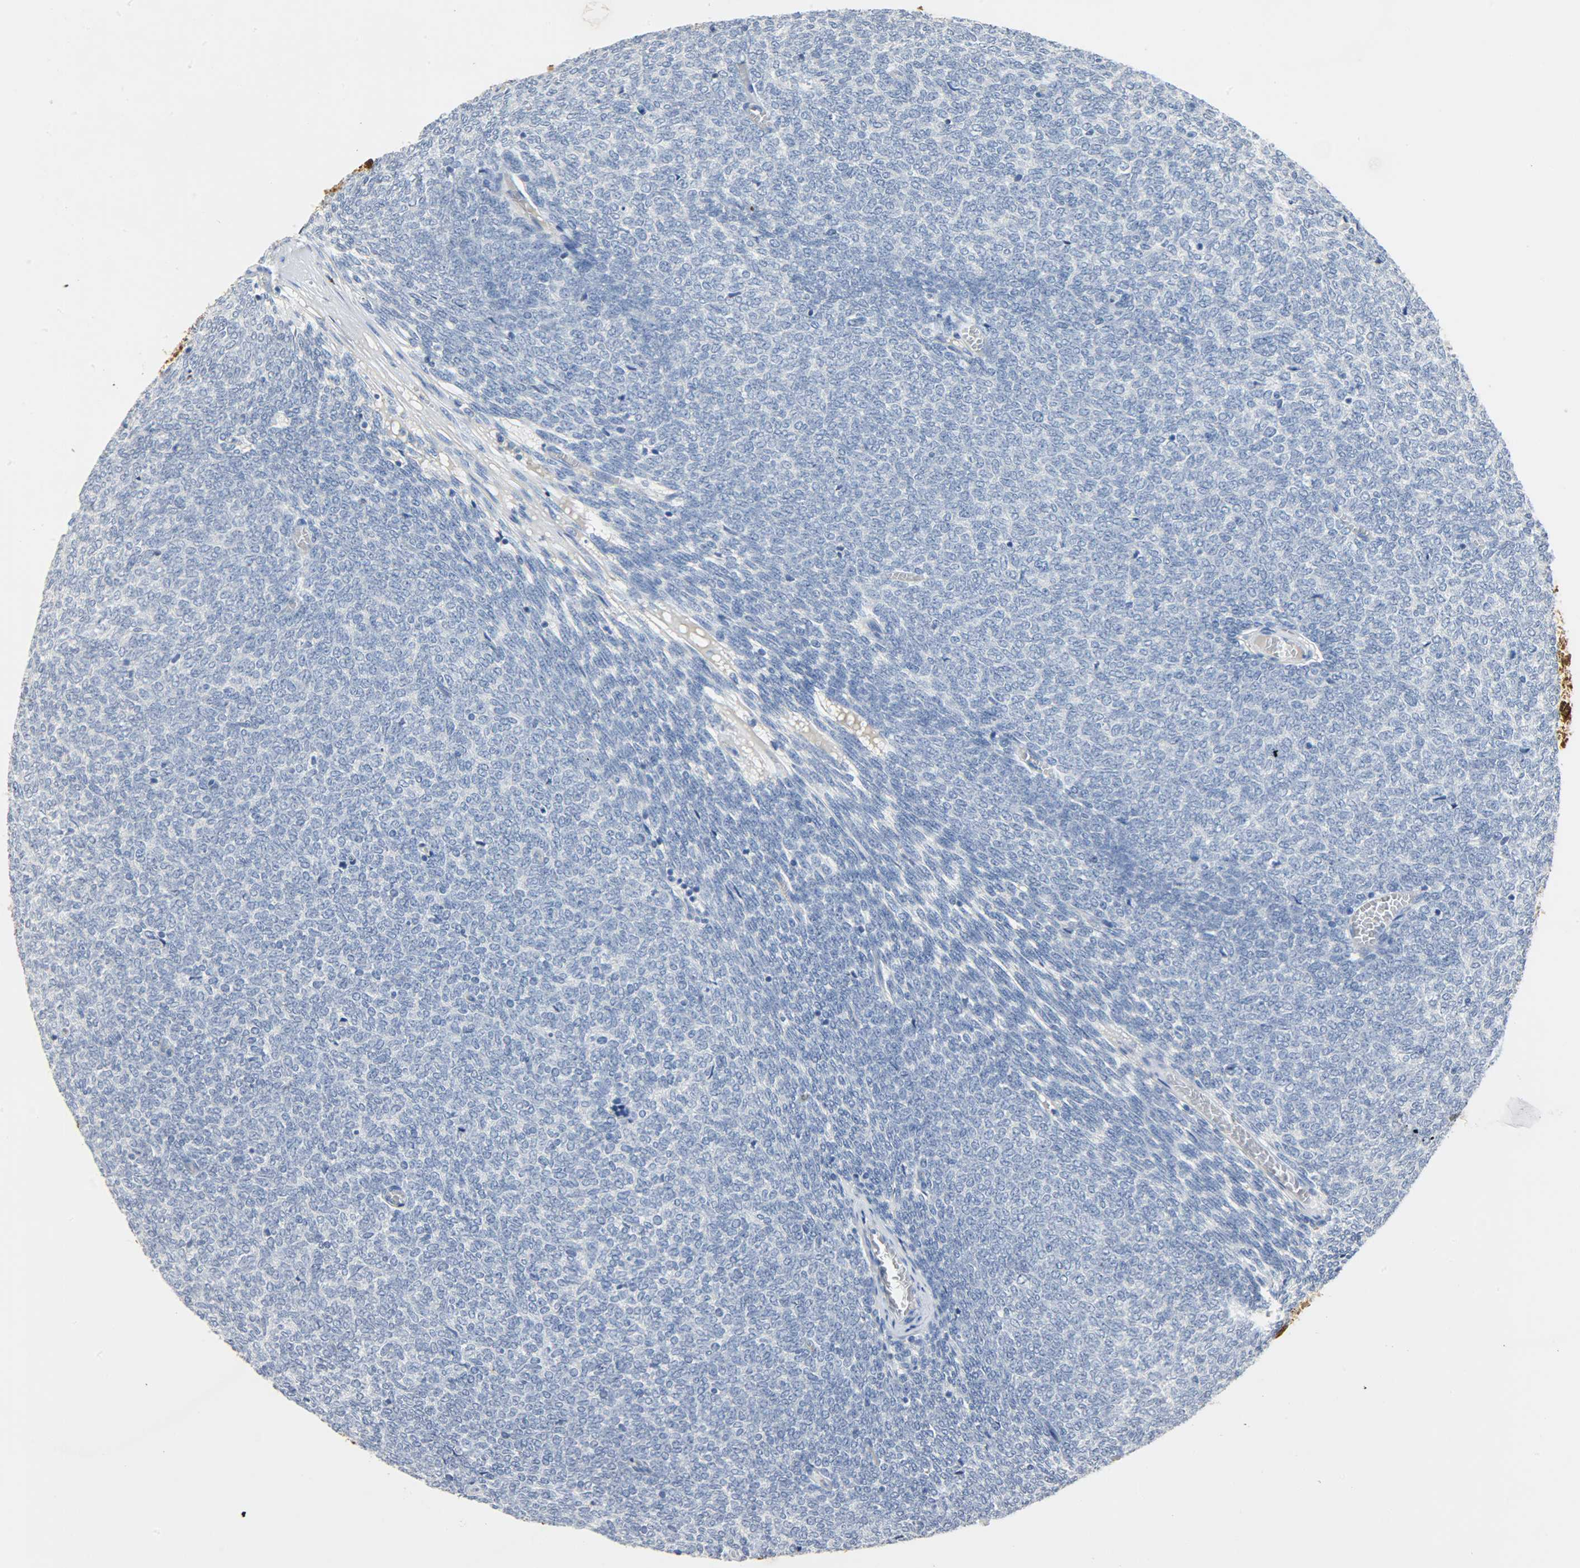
{"staining": {"intensity": "negative", "quantity": "none", "location": "none"}, "tissue": "renal cancer", "cell_type": "Tumor cells", "image_type": "cancer", "snomed": [{"axis": "morphology", "description": "Neoplasm, malignant, NOS"}, {"axis": "topography", "description": "Kidney"}], "caption": "Protein analysis of renal cancer reveals no significant positivity in tumor cells. (Brightfield microscopy of DAB immunohistochemistry (IHC) at high magnification).", "gene": "CRP", "patient": {"sex": "male", "age": 28}}